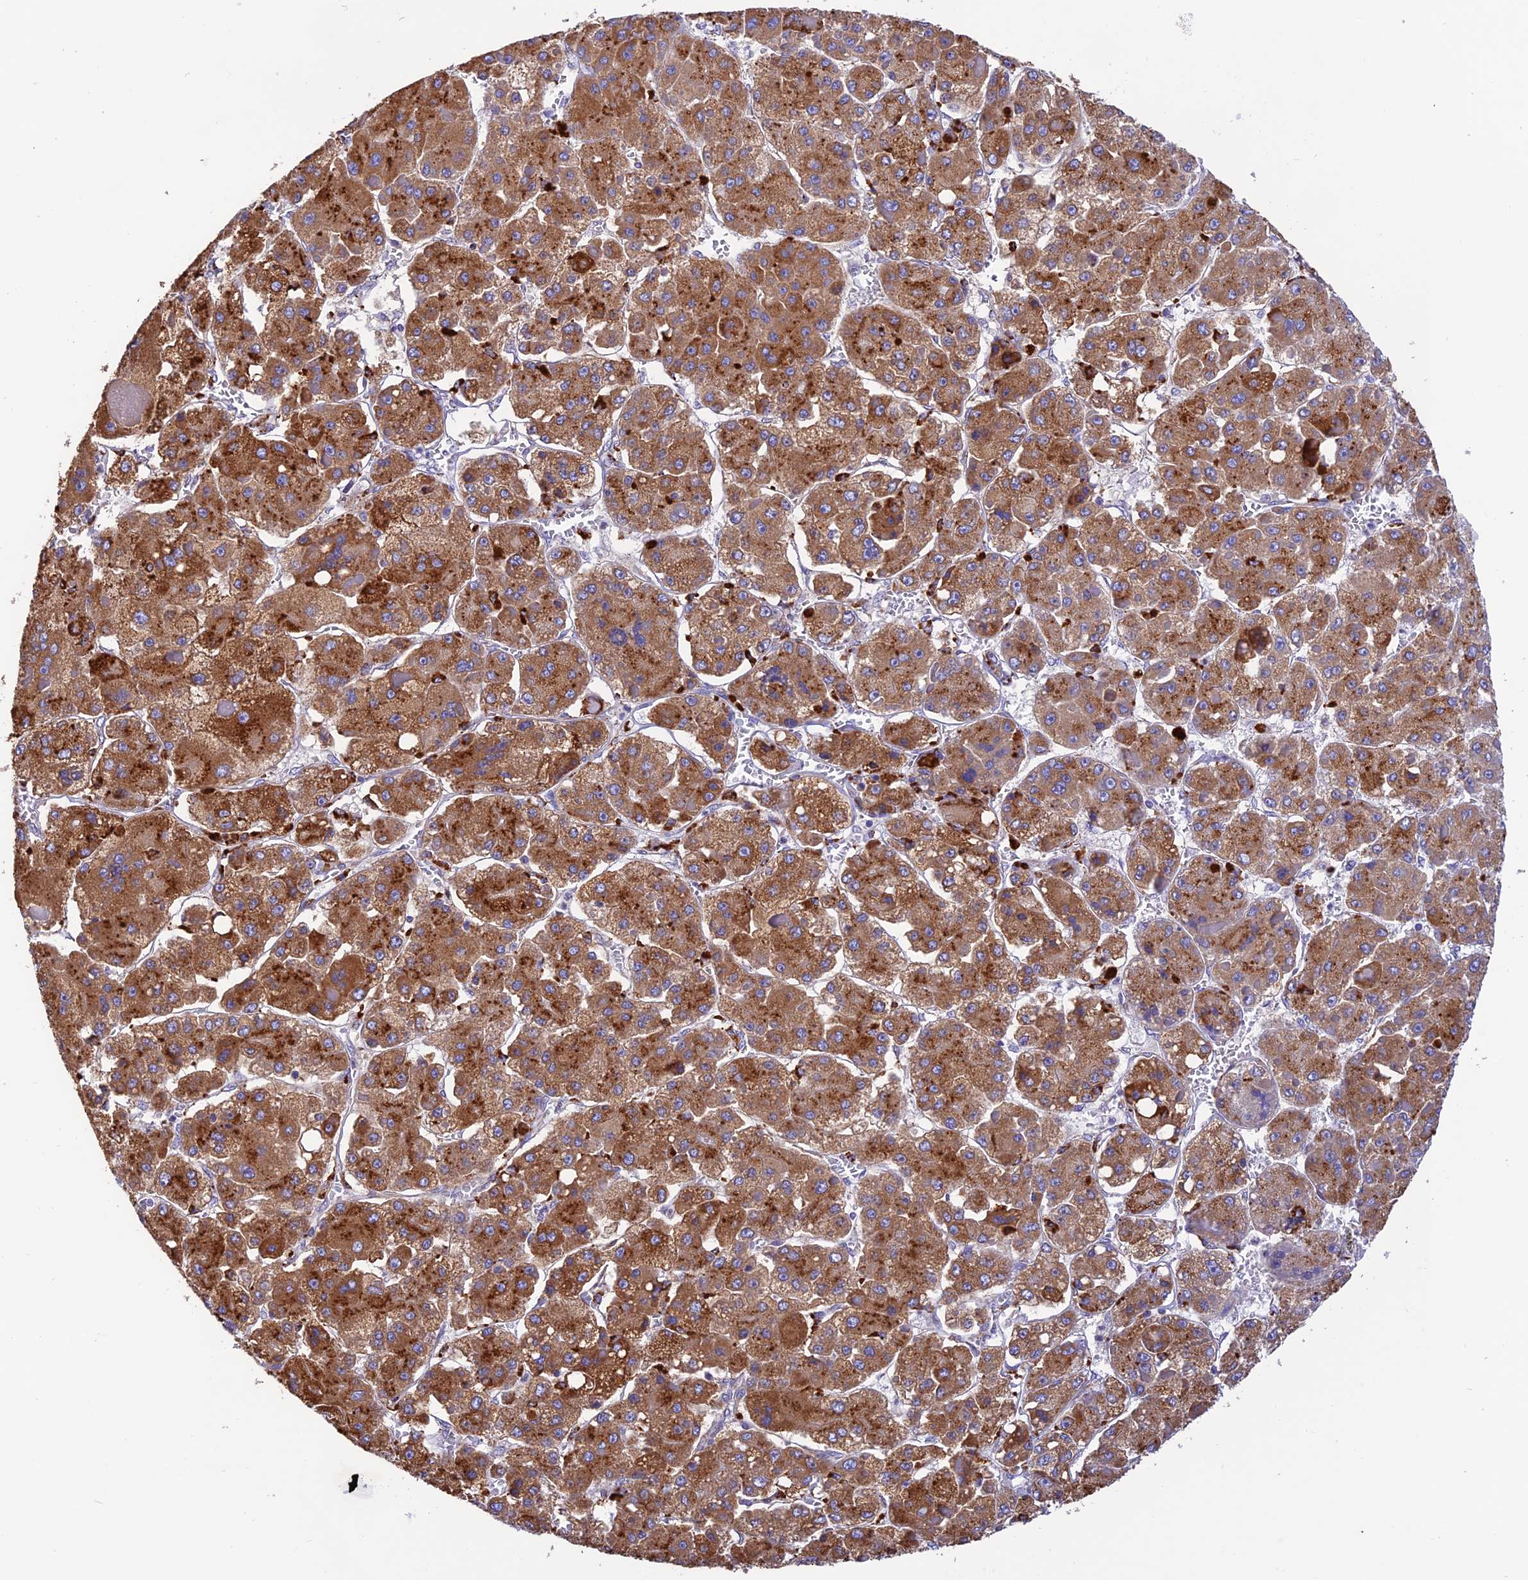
{"staining": {"intensity": "strong", "quantity": ">75%", "location": "cytoplasmic/membranous"}, "tissue": "liver cancer", "cell_type": "Tumor cells", "image_type": "cancer", "snomed": [{"axis": "morphology", "description": "Carcinoma, Hepatocellular, NOS"}, {"axis": "topography", "description": "Liver"}], "caption": "Human liver cancer stained with a brown dye exhibits strong cytoplasmic/membranous positive expression in about >75% of tumor cells.", "gene": "VKORC1", "patient": {"sex": "female", "age": 73}}